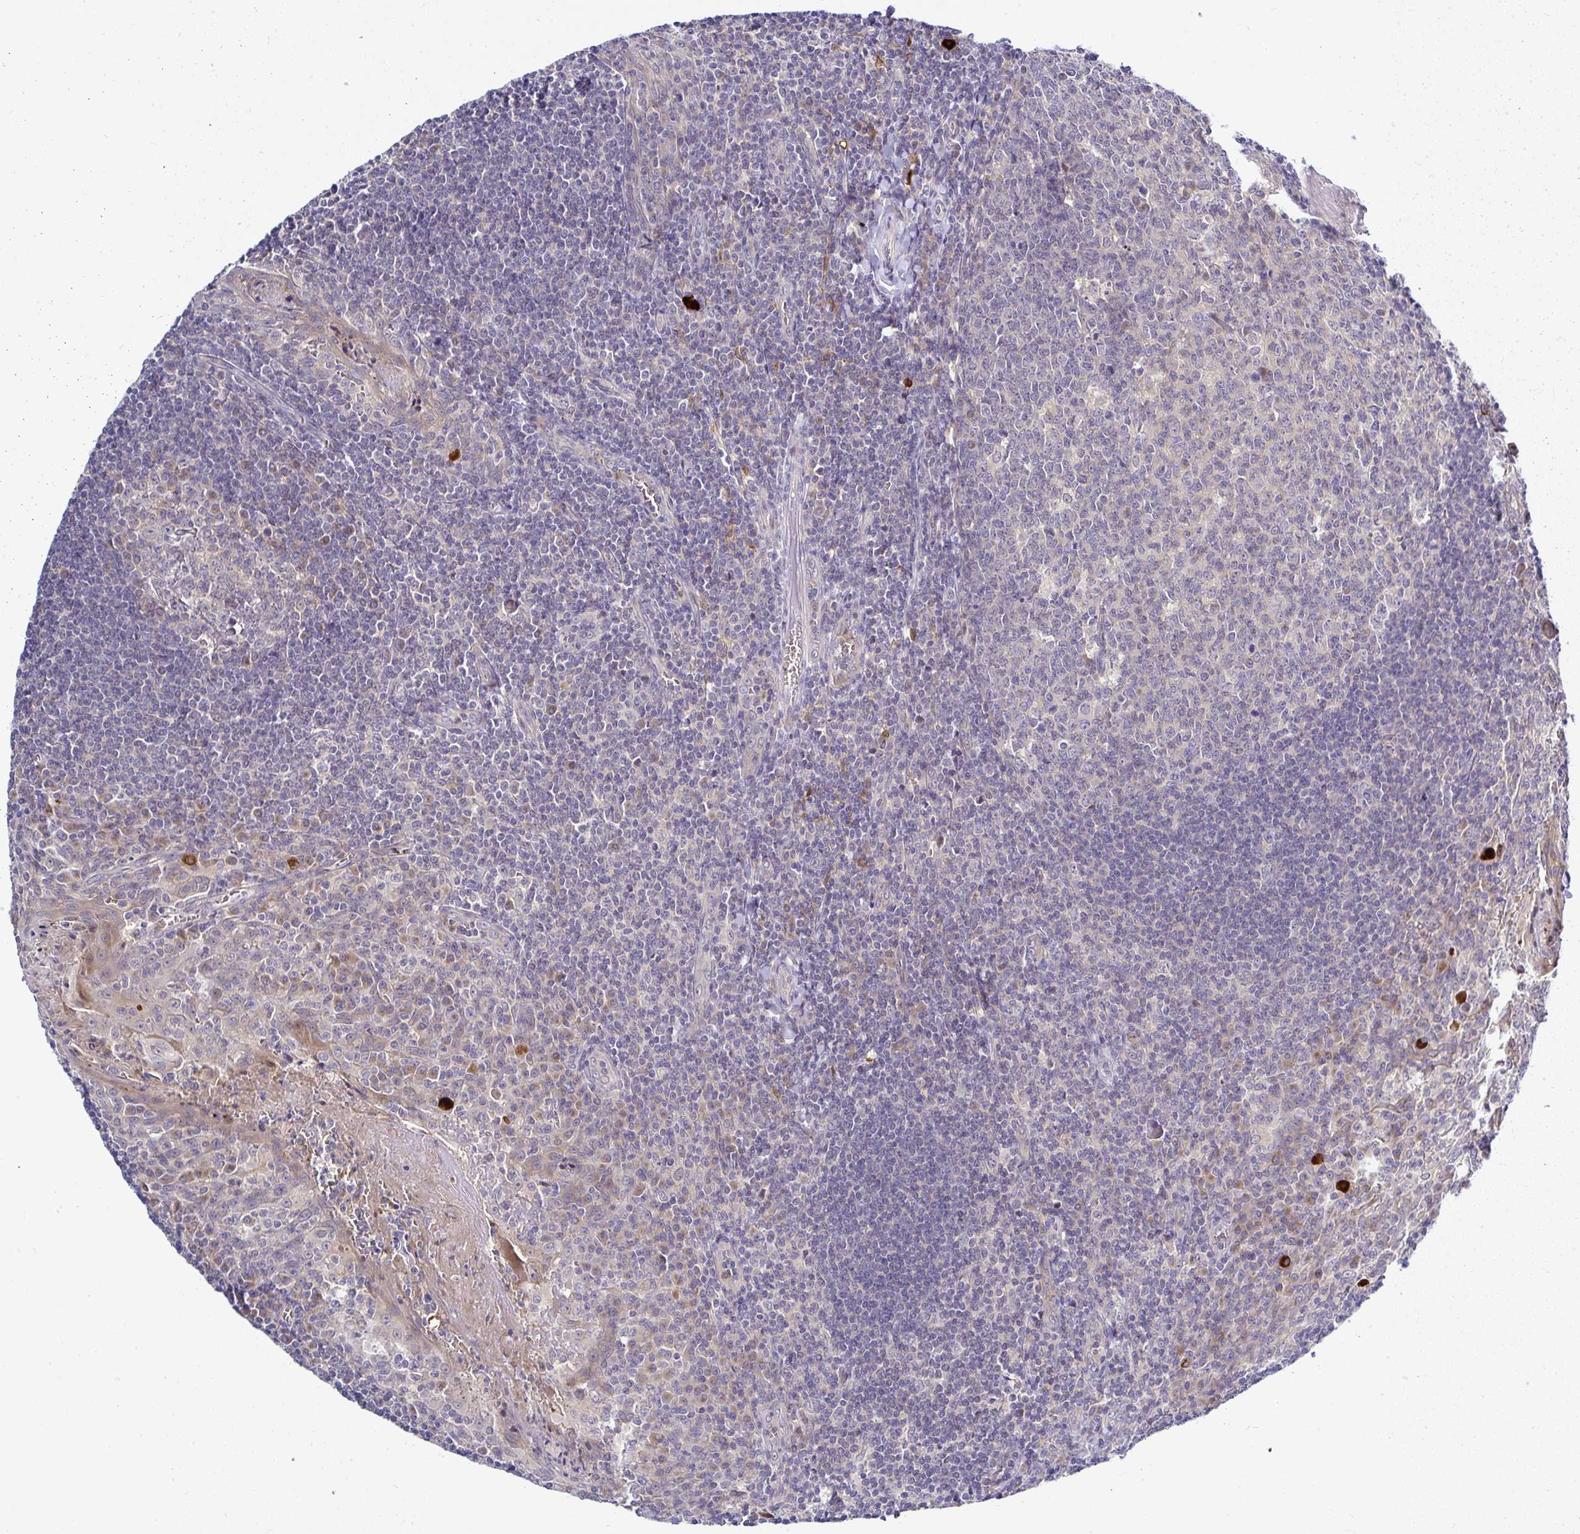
{"staining": {"intensity": "negative", "quantity": "none", "location": "none"}, "tissue": "tonsil", "cell_type": "Germinal center cells", "image_type": "normal", "snomed": [{"axis": "morphology", "description": "Normal tissue, NOS"}, {"axis": "topography", "description": "Tonsil"}], "caption": "The immunohistochemistry micrograph has no significant positivity in germinal center cells of tonsil. Brightfield microscopy of immunohistochemistry stained with DAB (brown) and hematoxylin (blue), captured at high magnification.", "gene": "DEPDC5", "patient": {"sex": "male", "age": 27}}